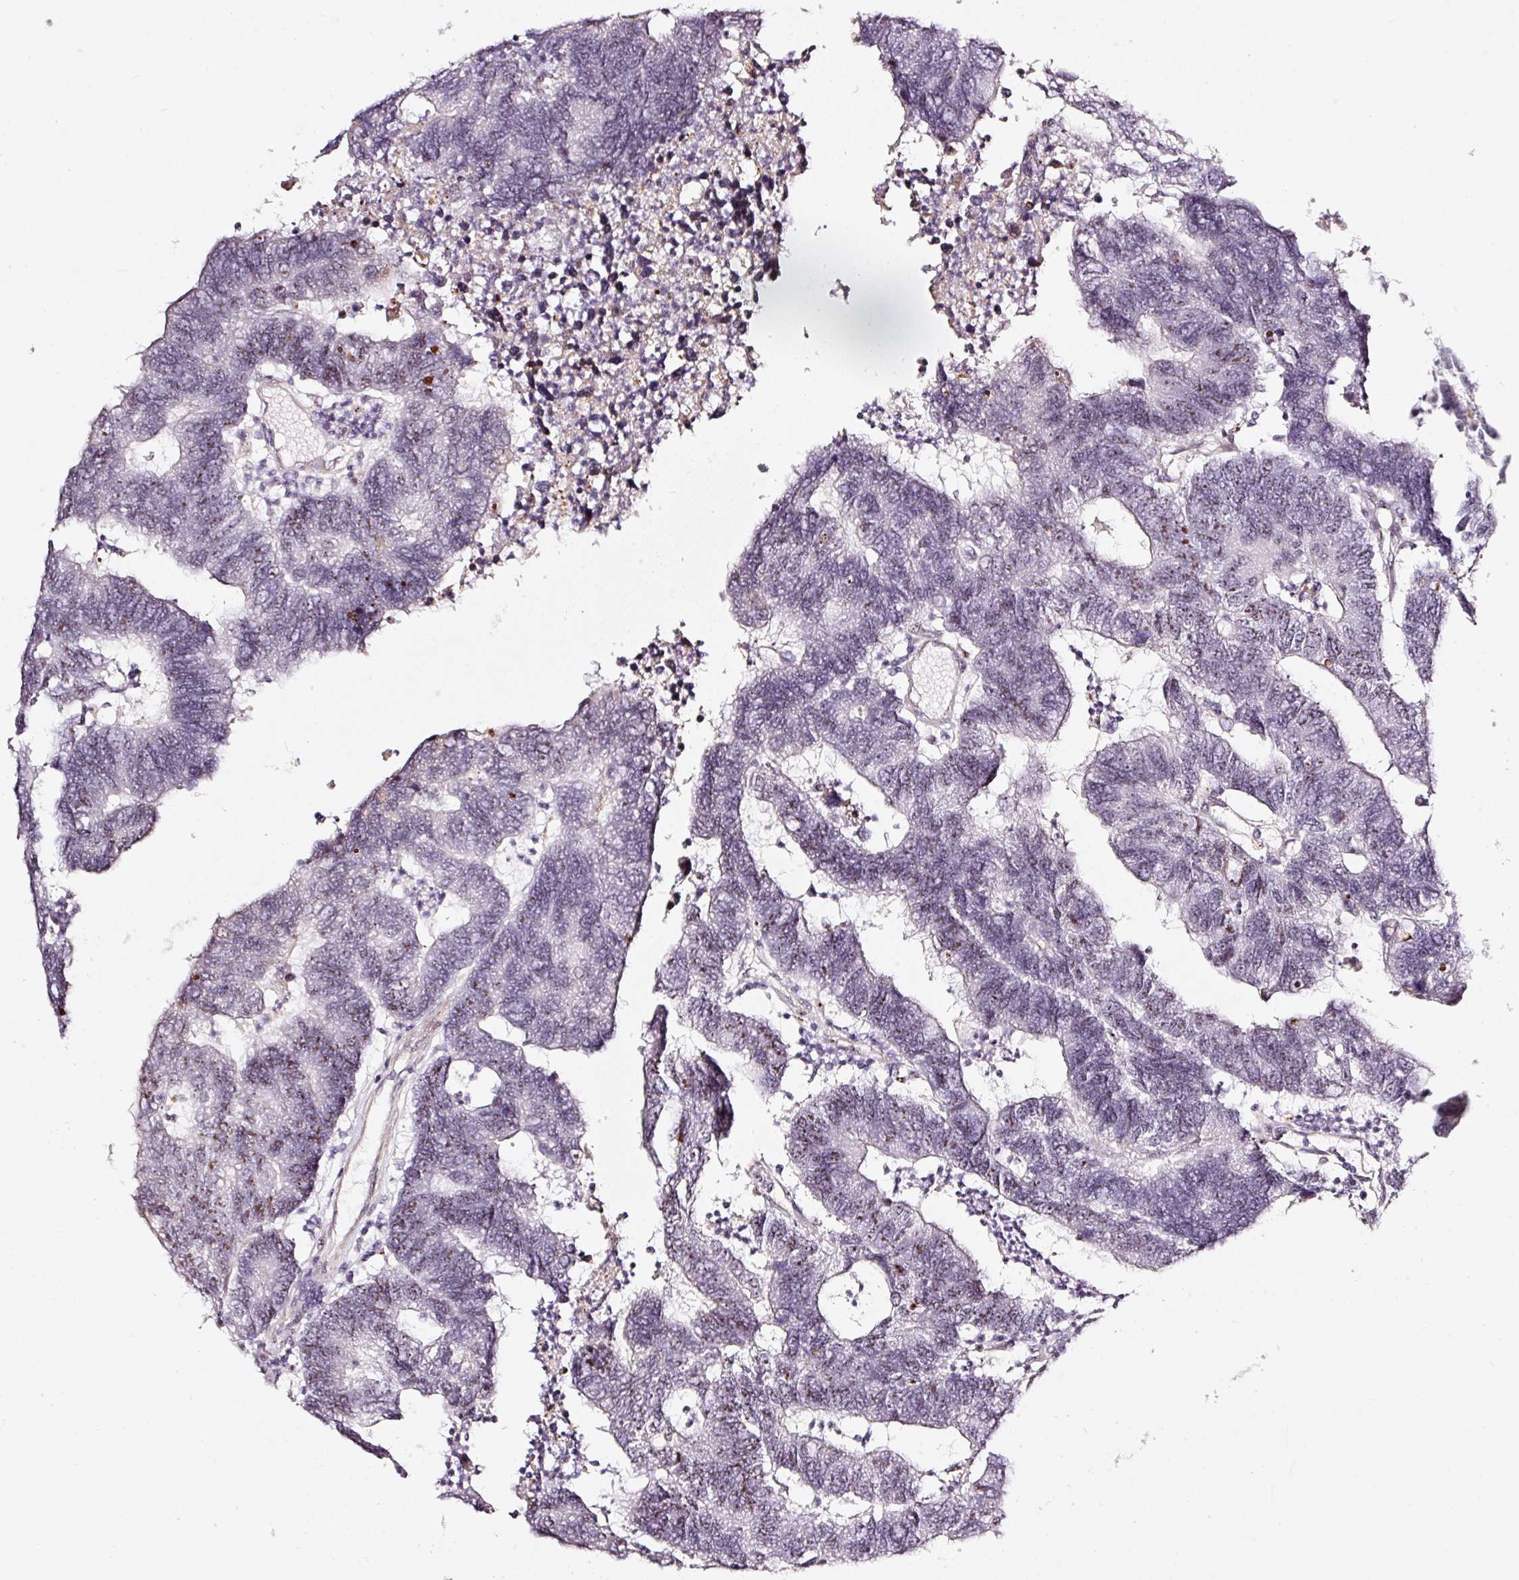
{"staining": {"intensity": "moderate", "quantity": "<25%", "location": "nuclear"}, "tissue": "colorectal cancer", "cell_type": "Tumor cells", "image_type": "cancer", "snomed": [{"axis": "morphology", "description": "Adenocarcinoma, NOS"}, {"axis": "topography", "description": "Colon"}], "caption": "The histopathology image exhibits immunohistochemical staining of colorectal adenocarcinoma. There is moderate nuclear staining is present in about <25% of tumor cells. (brown staining indicates protein expression, while blue staining denotes nuclei).", "gene": "MXRA8", "patient": {"sex": "female", "age": 48}}